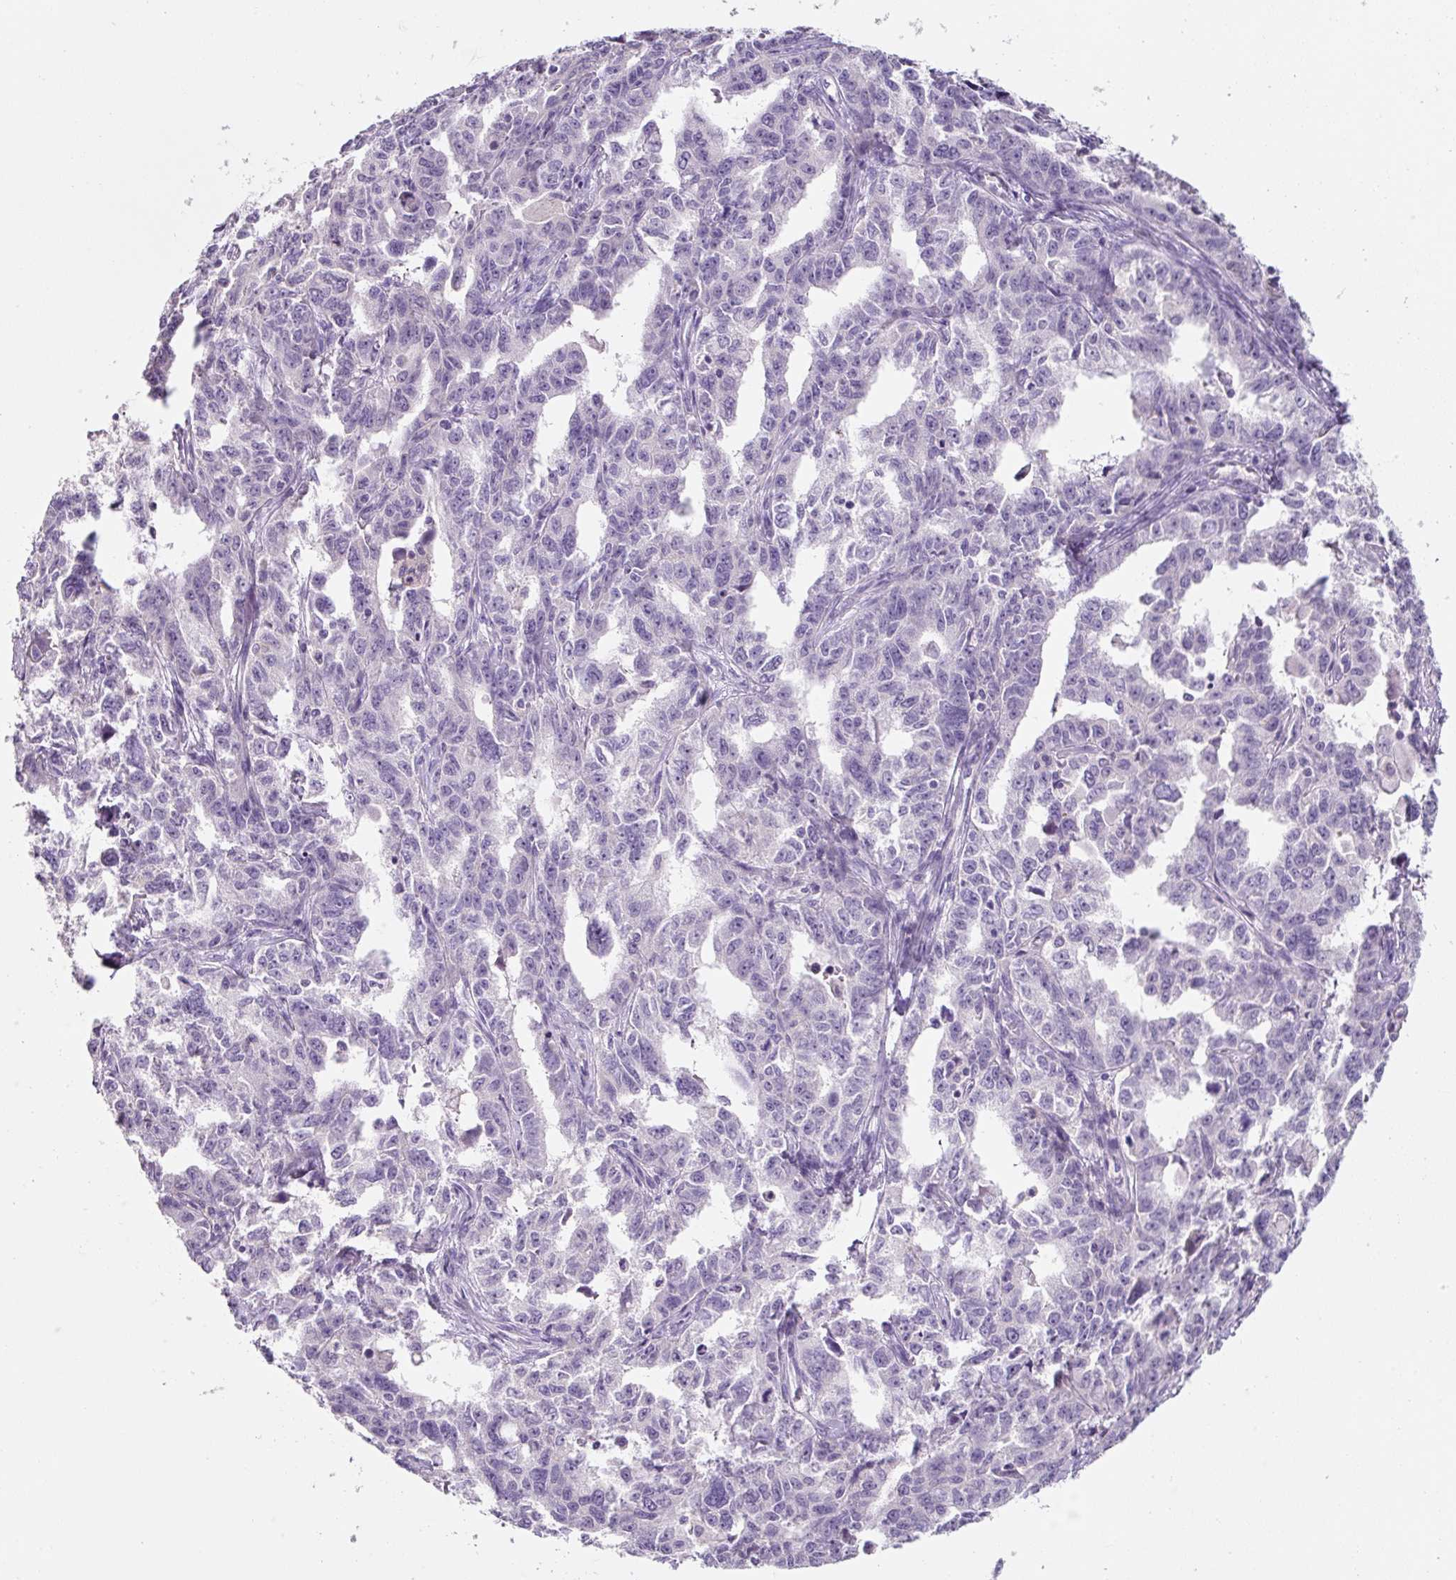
{"staining": {"intensity": "negative", "quantity": "none", "location": "none"}, "tissue": "ovarian cancer", "cell_type": "Tumor cells", "image_type": "cancer", "snomed": [{"axis": "morphology", "description": "Adenocarcinoma, NOS"}, {"axis": "morphology", "description": "Carcinoma, endometroid"}, {"axis": "topography", "description": "Ovary"}], "caption": "Tumor cells show no significant positivity in ovarian endometroid carcinoma.", "gene": "SYP", "patient": {"sex": "female", "age": 72}}